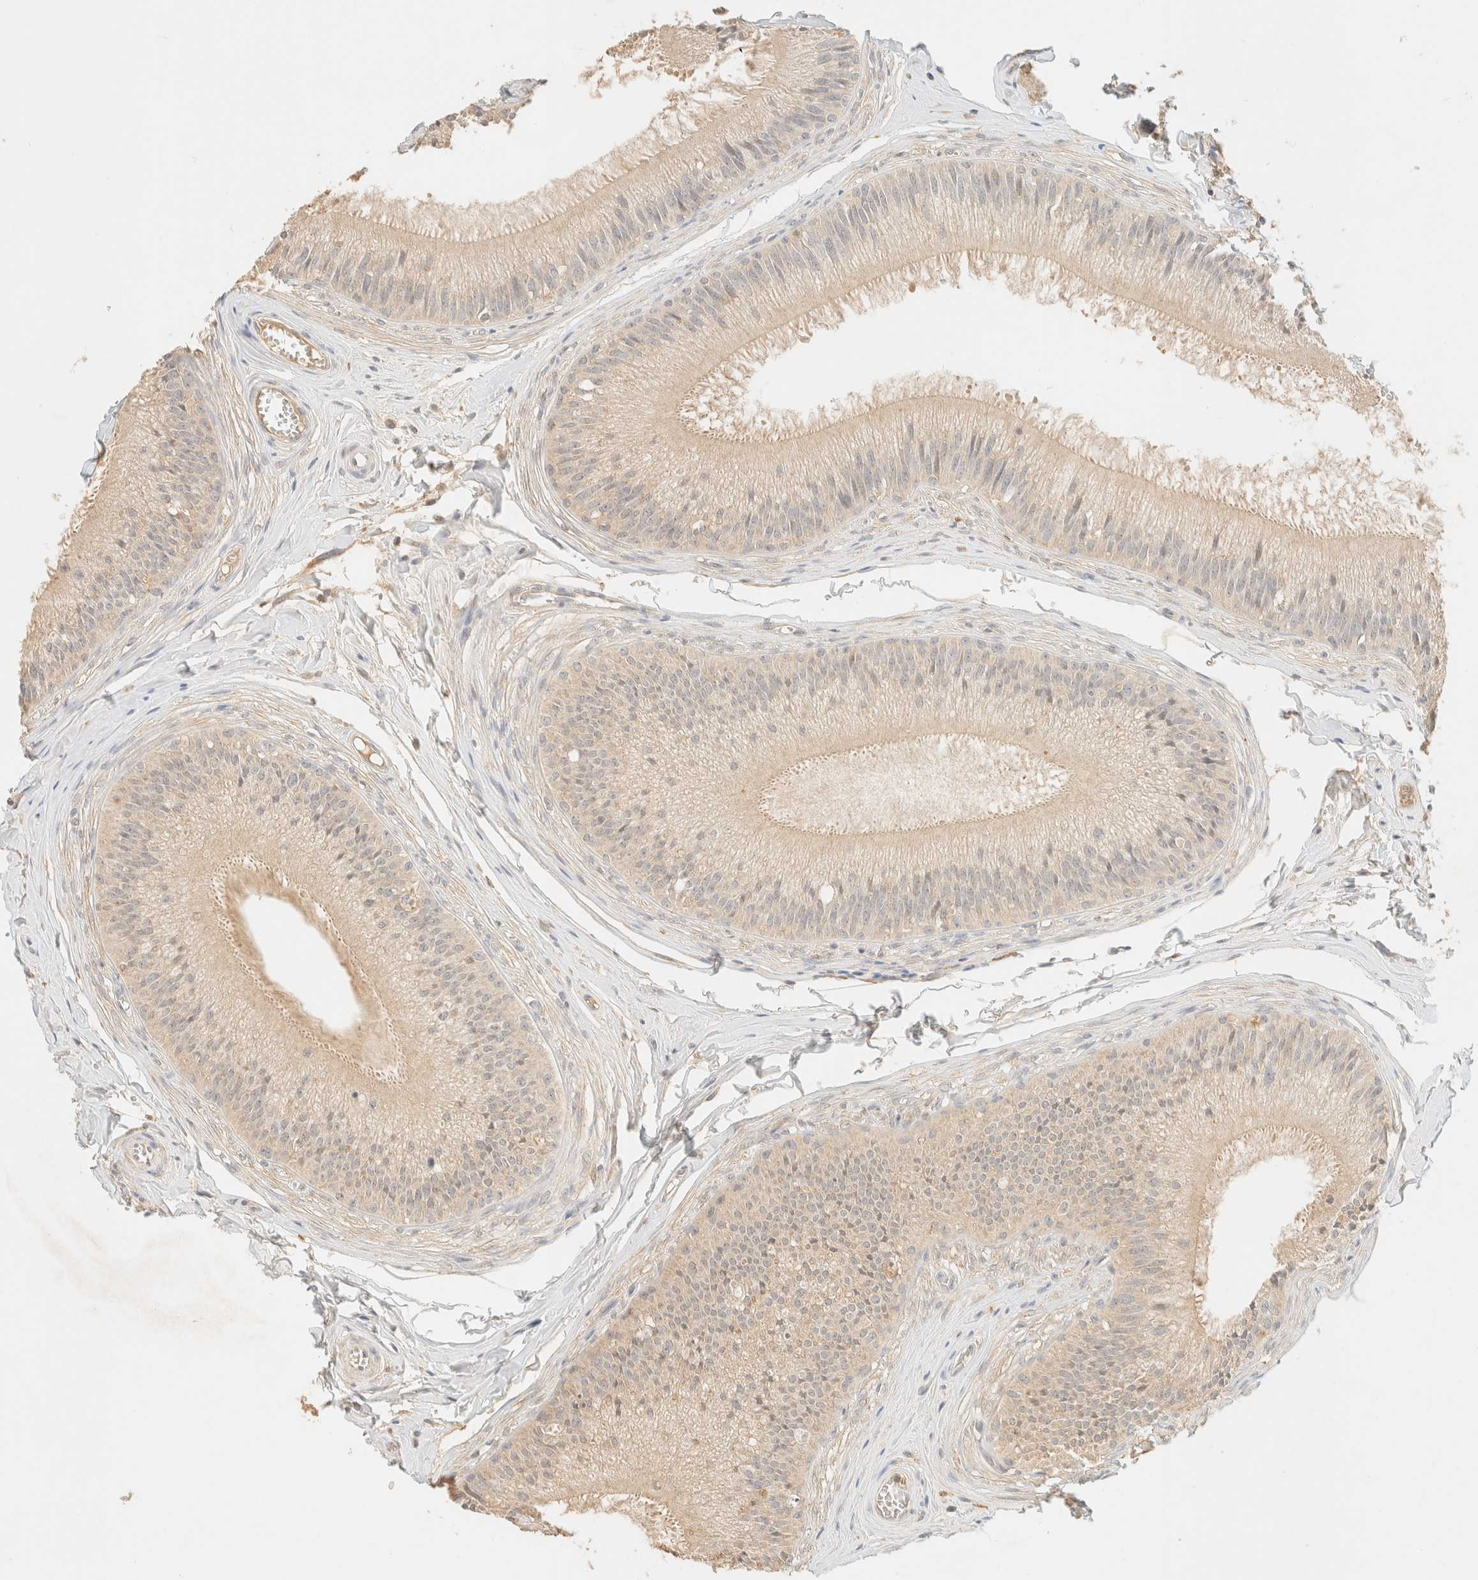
{"staining": {"intensity": "weak", "quantity": ">75%", "location": "cytoplasmic/membranous"}, "tissue": "epididymis", "cell_type": "Glandular cells", "image_type": "normal", "snomed": [{"axis": "morphology", "description": "Normal tissue, NOS"}, {"axis": "topography", "description": "Epididymis"}], "caption": "Immunohistochemistry (IHC) micrograph of normal epididymis: epididymis stained using immunohistochemistry (IHC) demonstrates low levels of weak protein expression localized specifically in the cytoplasmic/membranous of glandular cells, appearing as a cytoplasmic/membranous brown color.", "gene": "TIMD4", "patient": {"sex": "male", "age": 31}}